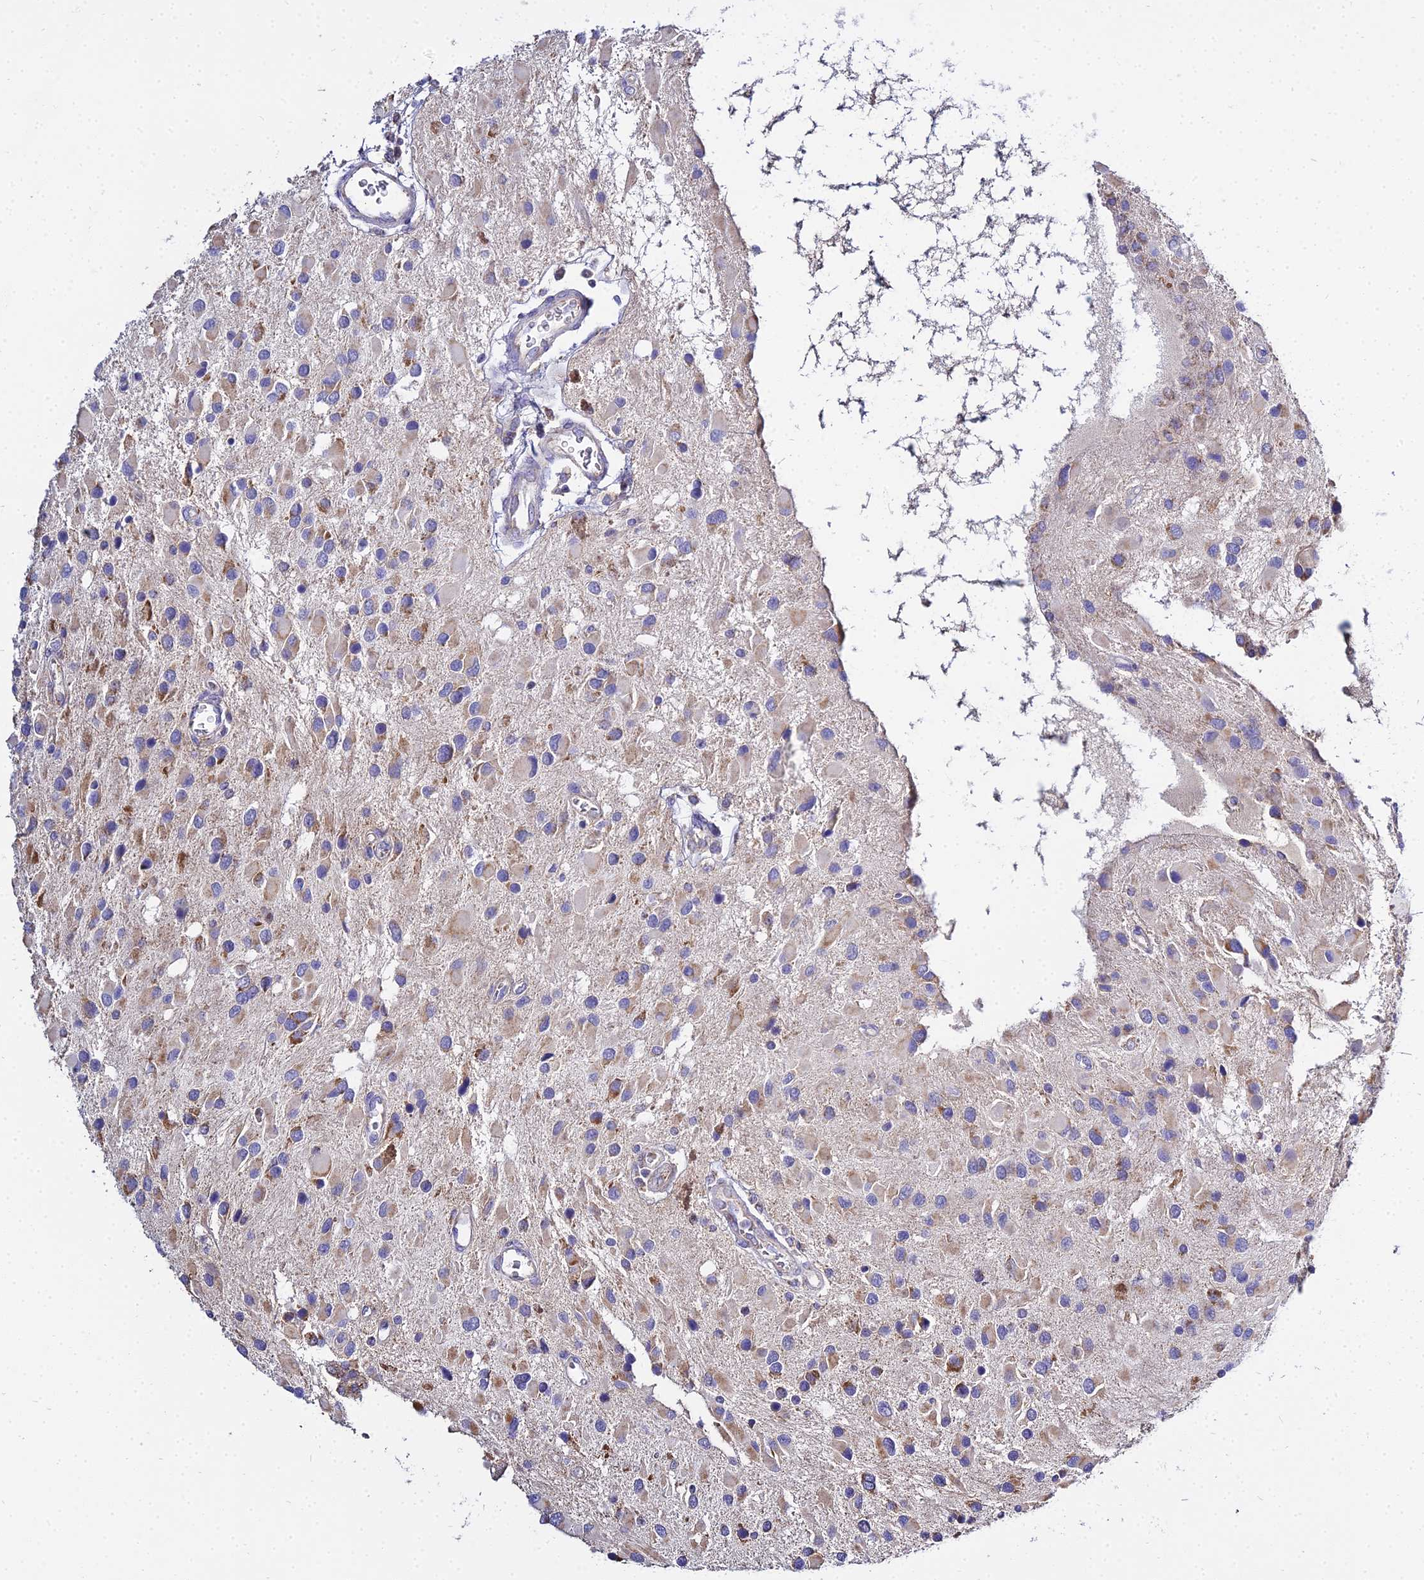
{"staining": {"intensity": "moderate", "quantity": "<25%", "location": "cytoplasmic/membranous"}, "tissue": "glioma", "cell_type": "Tumor cells", "image_type": "cancer", "snomed": [{"axis": "morphology", "description": "Glioma, malignant, High grade"}, {"axis": "topography", "description": "Brain"}], "caption": "Immunohistochemistry (IHC) staining of glioma, which exhibits low levels of moderate cytoplasmic/membranous positivity in approximately <25% of tumor cells indicating moderate cytoplasmic/membranous protein staining. The staining was performed using DAB (3,3'-diaminobenzidine) (brown) for protein detection and nuclei were counterstained in hematoxylin (blue).", "gene": "TYW5", "patient": {"sex": "male", "age": 53}}